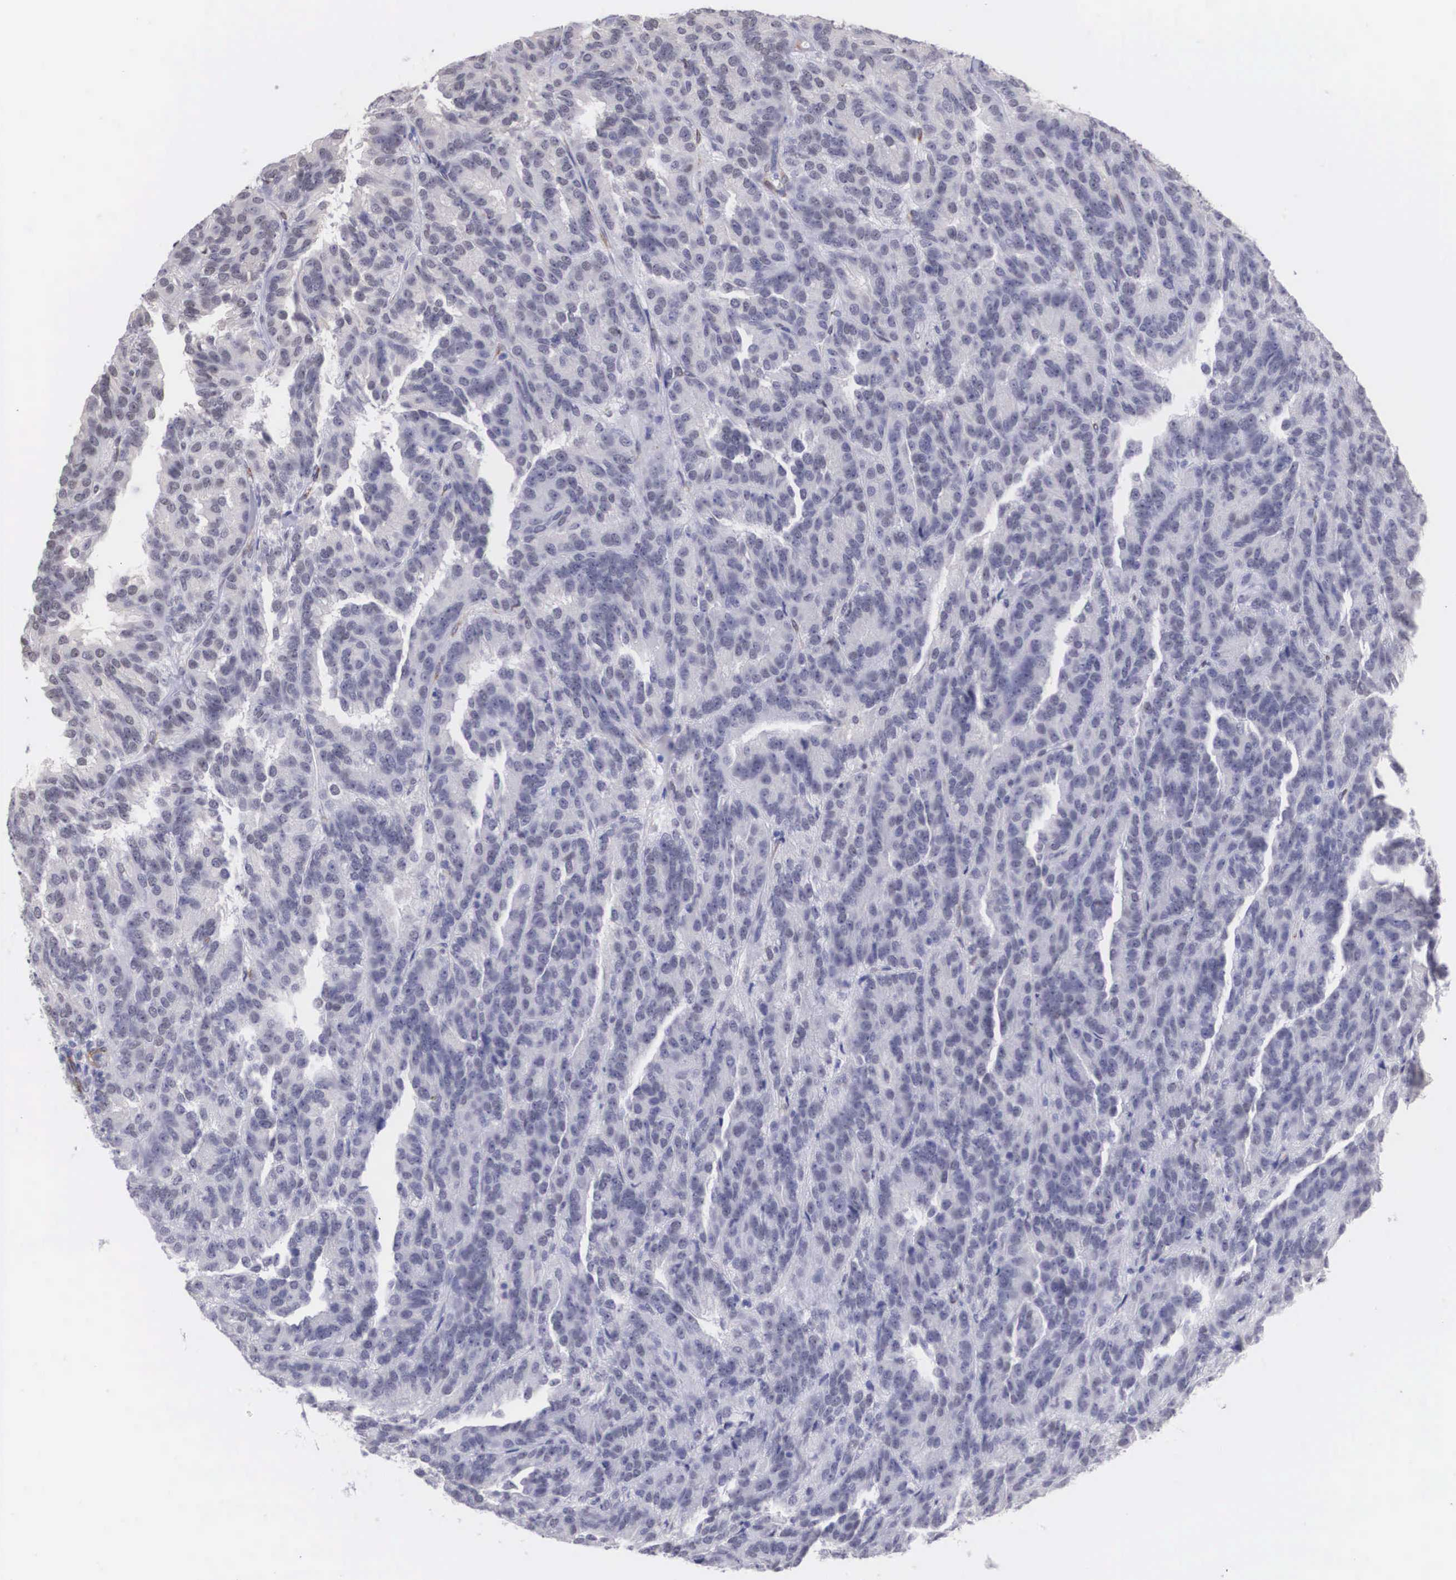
{"staining": {"intensity": "negative", "quantity": "none", "location": "none"}, "tissue": "renal cancer", "cell_type": "Tumor cells", "image_type": "cancer", "snomed": [{"axis": "morphology", "description": "Adenocarcinoma, NOS"}, {"axis": "topography", "description": "Kidney"}], "caption": "Immunohistochemical staining of human renal cancer (adenocarcinoma) shows no significant positivity in tumor cells.", "gene": "ETV6", "patient": {"sex": "male", "age": 46}}